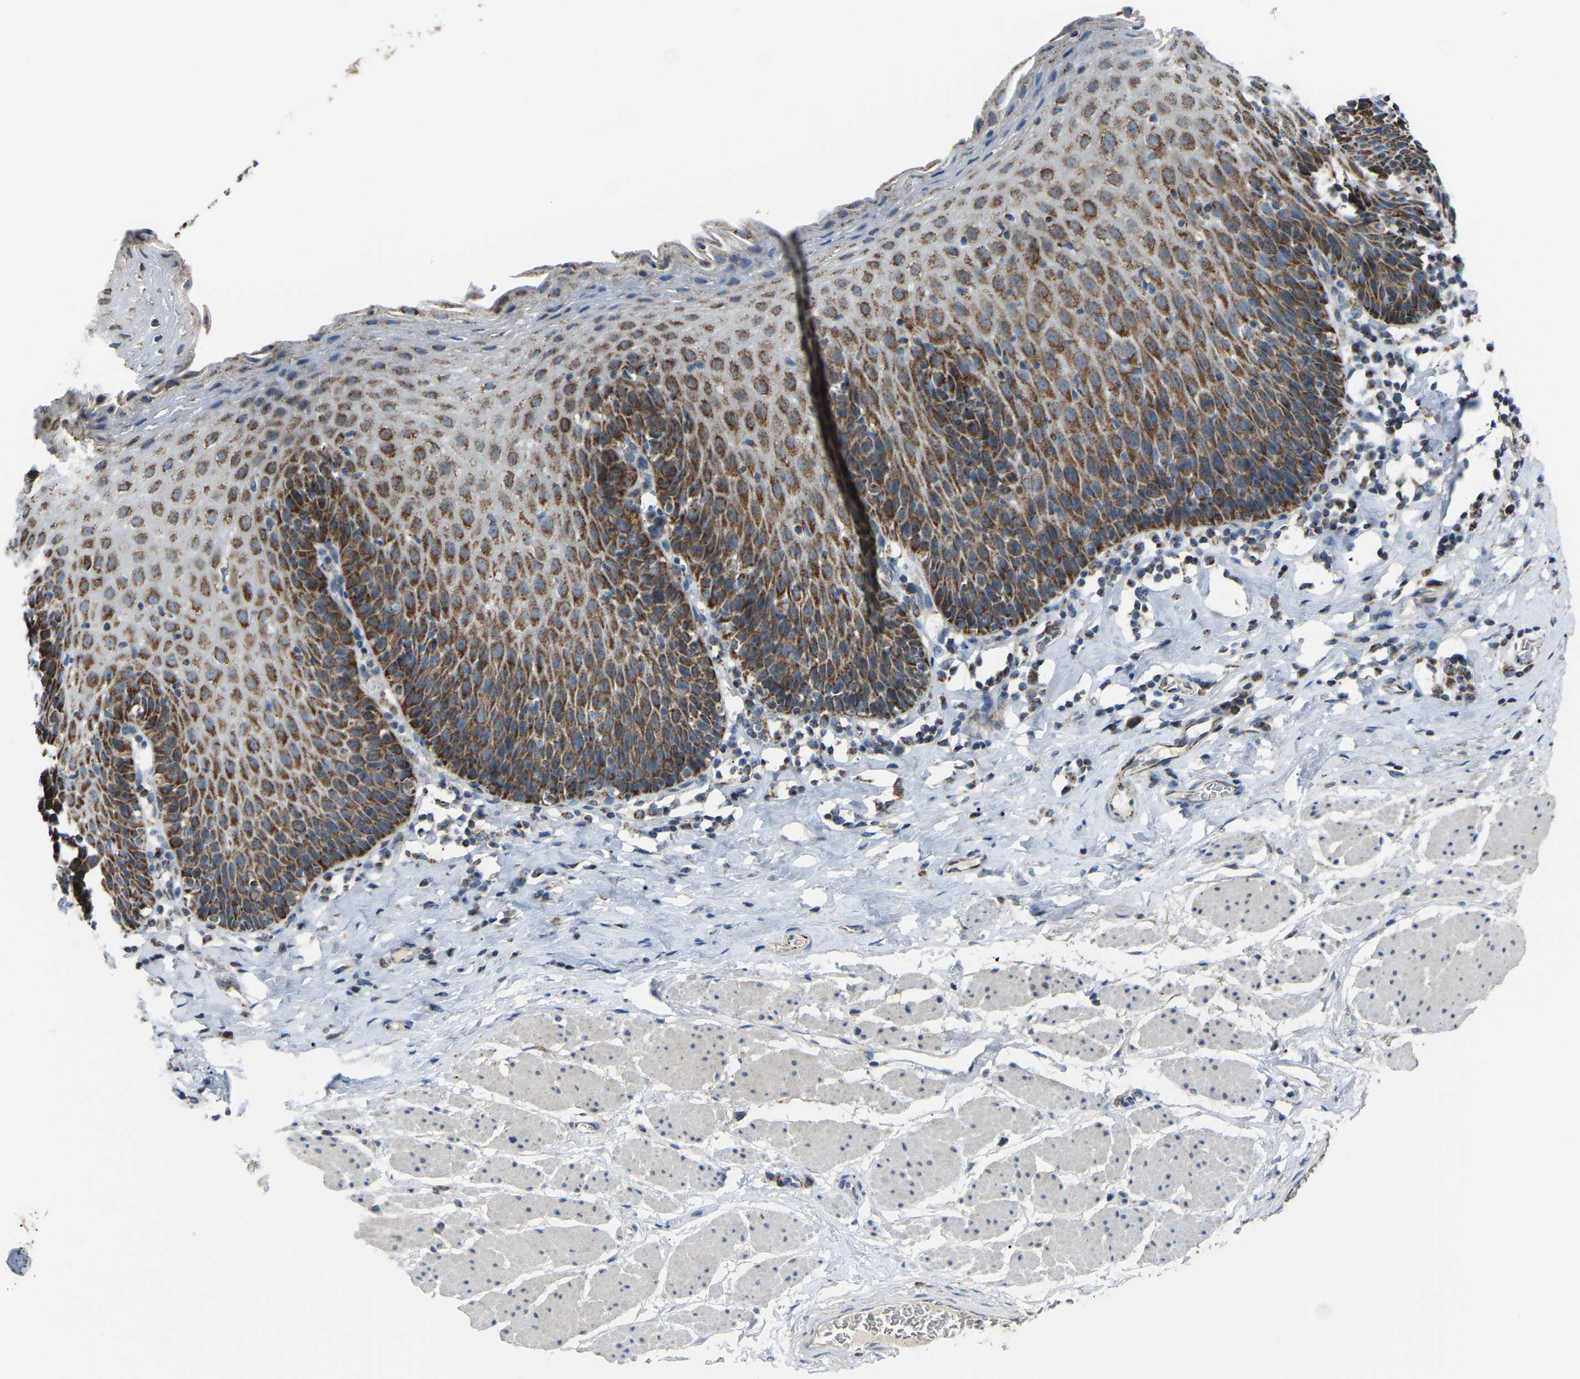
{"staining": {"intensity": "strong", "quantity": ">75%", "location": "cytoplasmic/membranous"}, "tissue": "esophagus", "cell_type": "Squamous epithelial cells", "image_type": "normal", "snomed": [{"axis": "morphology", "description": "Normal tissue, NOS"}, {"axis": "topography", "description": "Esophagus"}], "caption": "Immunohistochemistry staining of benign esophagus, which demonstrates high levels of strong cytoplasmic/membranous staining in approximately >75% of squamous epithelial cells indicating strong cytoplasmic/membranous protein positivity. The staining was performed using DAB (3,3'-diaminobenzidine) (brown) for protein detection and nuclei were counterstained in hematoxylin (blue).", "gene": "CANT1", "patient": {"sex": "female", "age": 61}}